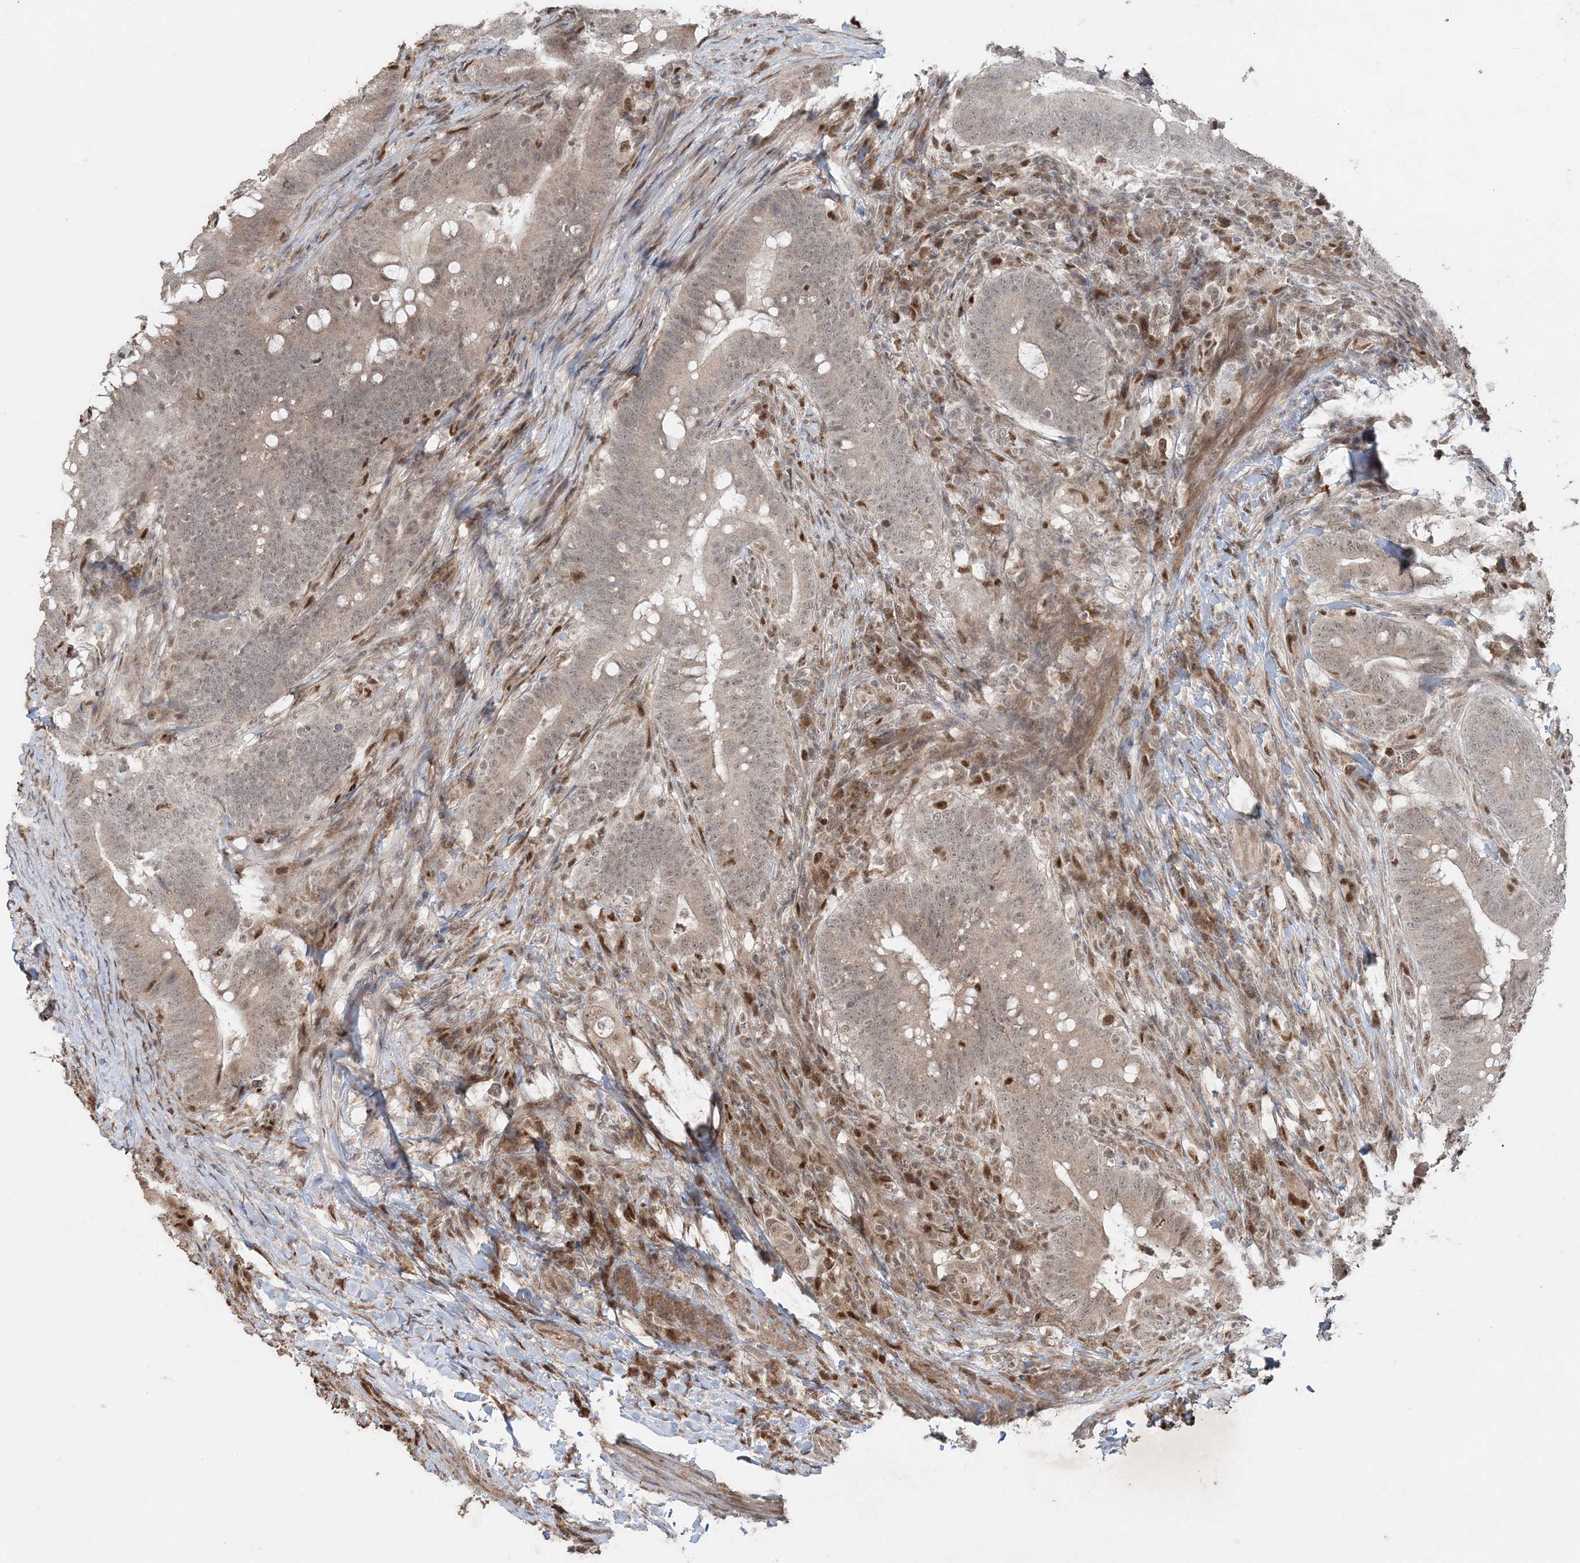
{"staining": {"intensity": "weak", "quantity": "25%-75%", "location": "cytoplasmic/membranous,nuclear"}, "tissue": "colorectal cancer", "cell_type": "Tumor cells", "image_type": "cancer", "snomed": [{"axis": "morphology", "description": "Adenocarcinoma, NOS"}, {"axis": "topography", "description": "Colon"}], "caption": "Tumor cells exhibit weak cytoplasmic/membranous and nuclear staining in approximately 25%-75% of cells in adenocarcinoma (colorectal). (brown staining indicates protein expression, while blue staining denotes nuclei).", "gene": "SLU7", "patient": {"sex": "female", "age": 66}}